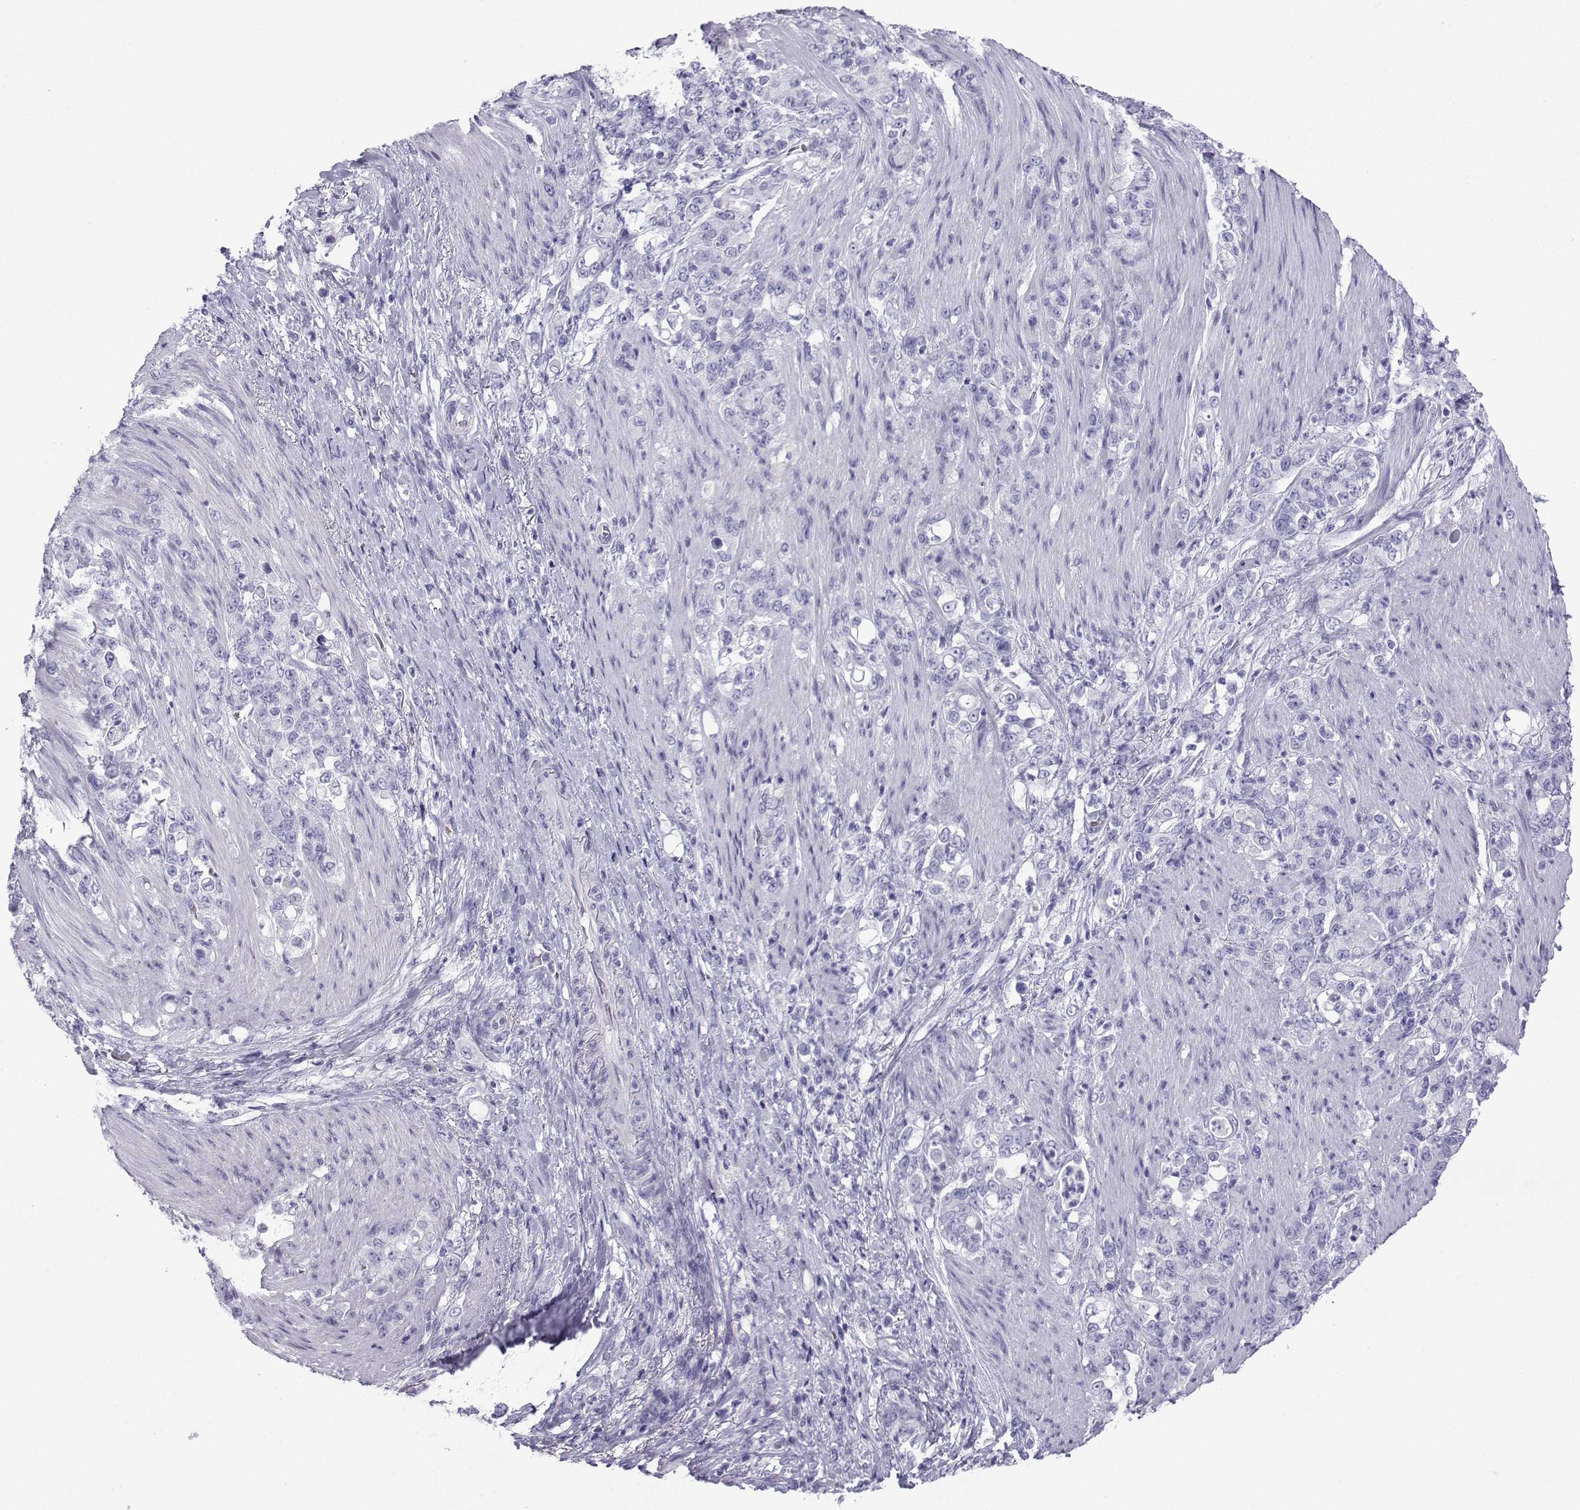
{"staining": {"intensity": "negative", "quantity": "none", "location": "none"}, "tissue": "stomach cancer", "cell_type": "Tumor cells", "image_type": "cancer", "snomed": [{"axis": "morphology", "description": "Adenocarcinoma, NOS"}, {"axis": "topography", "description": "Stomach"}], "caption": "A high-resolution histopathology image shows IHC staining of stomach adenocarcinoma, which demonstrates no significant expression in tumor cells.", "gene": "TRIM46", "patient": {"sex": "female", "age": 79}}